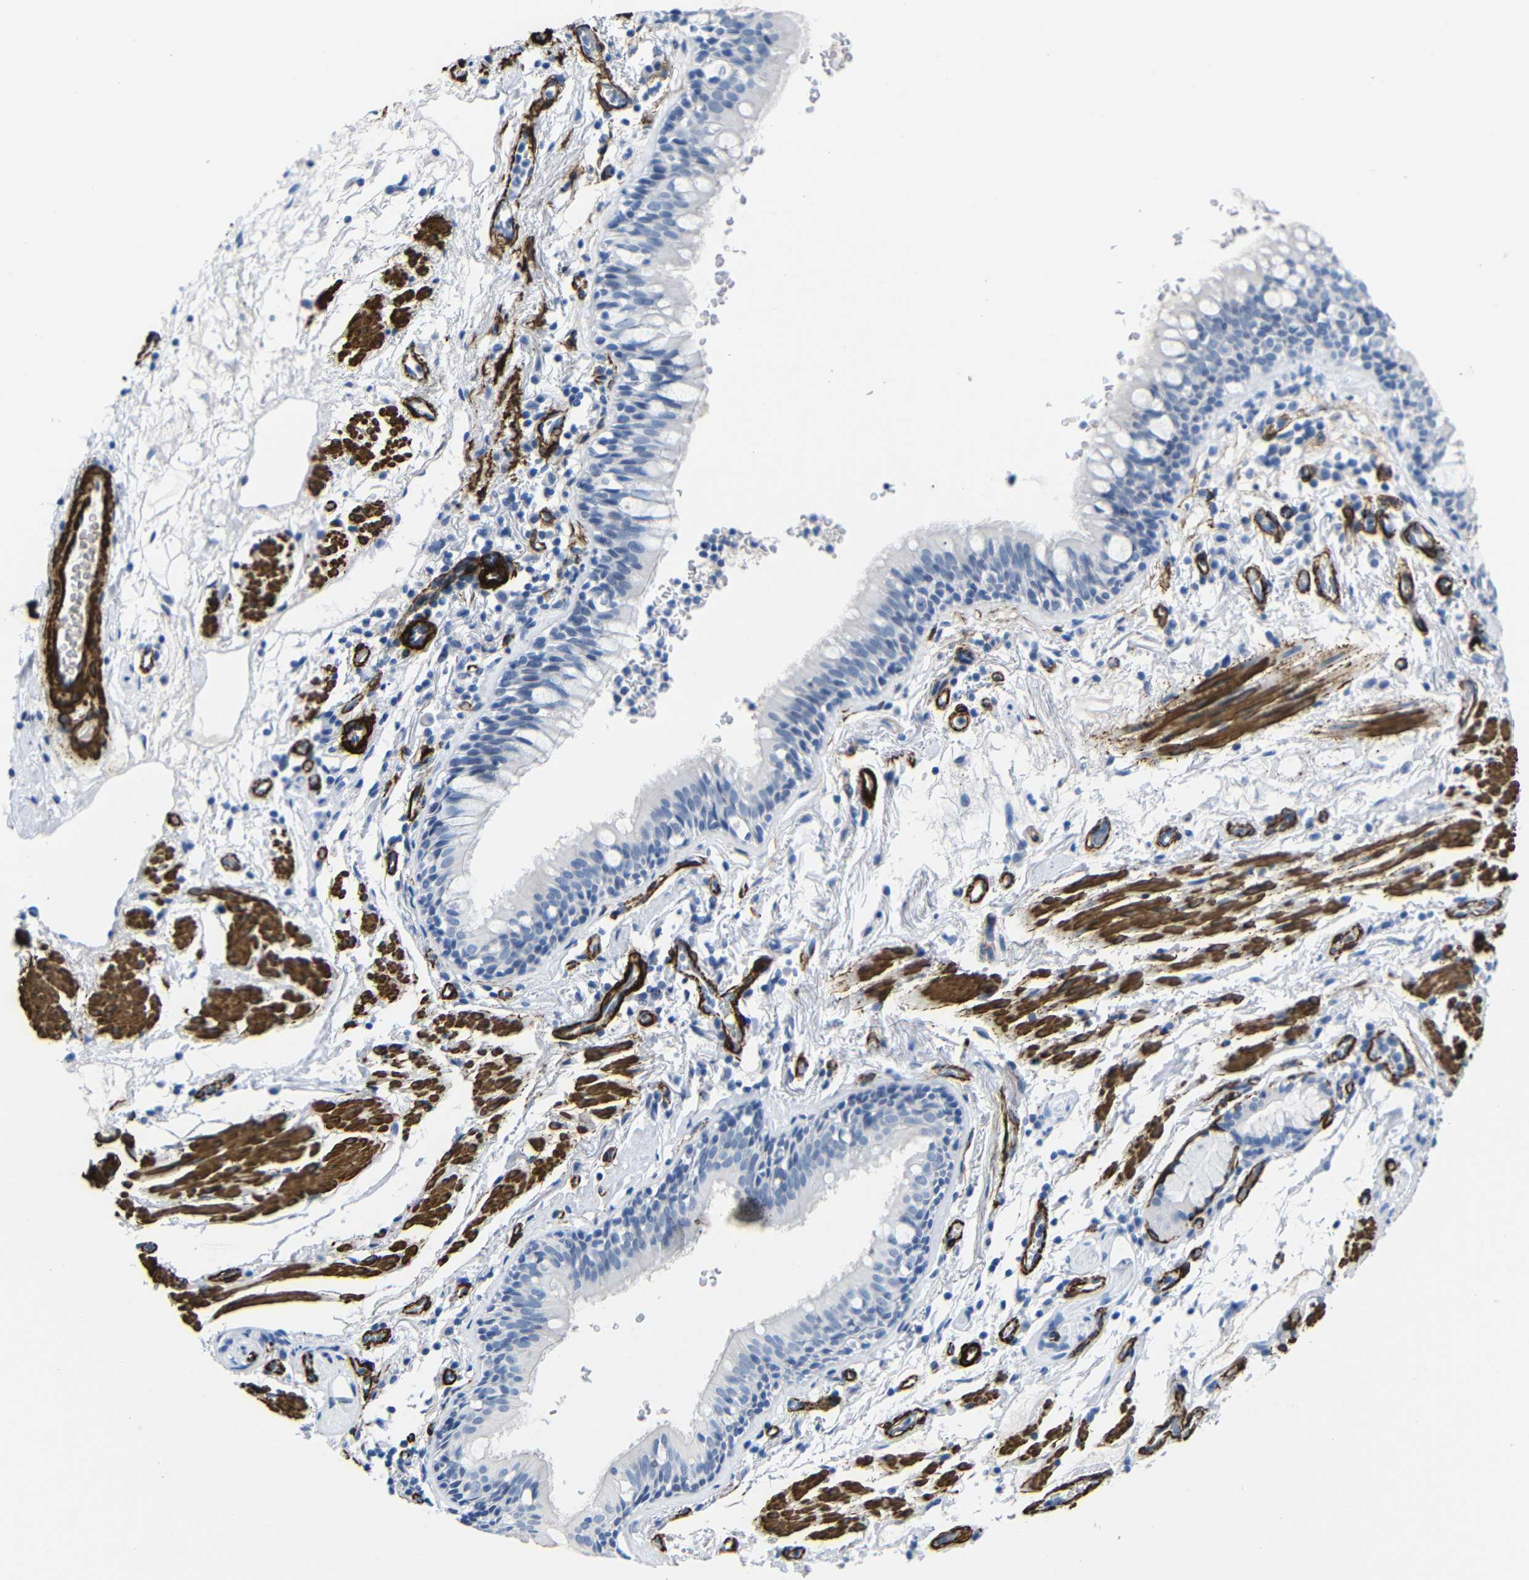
{"staining": {"intensity": "negative", "quantity": "none", "location": "none"}, "tissue": "bronchus", "cell_type": "Respiratory epithelial cells", "image_type": "normal", "snomed": [{"axis": "morphology", "description": "Normal tissue, NOS"}, {"axis": "morphology", "description": "Inflammation, NOS"}, {"axis": "topography", "description": "Cartilage tissue"}, {"axis": "topography", "description": "Bronchus"}], "caption": "Immunohistochemistry micrograph of unremarkable bronchus: human bronchus stained with DAB exhibits no significant protein staining in respiratory epithelial cells.", "gene": "ACTA2", "patient": {"sex": "male", "age": 77}}